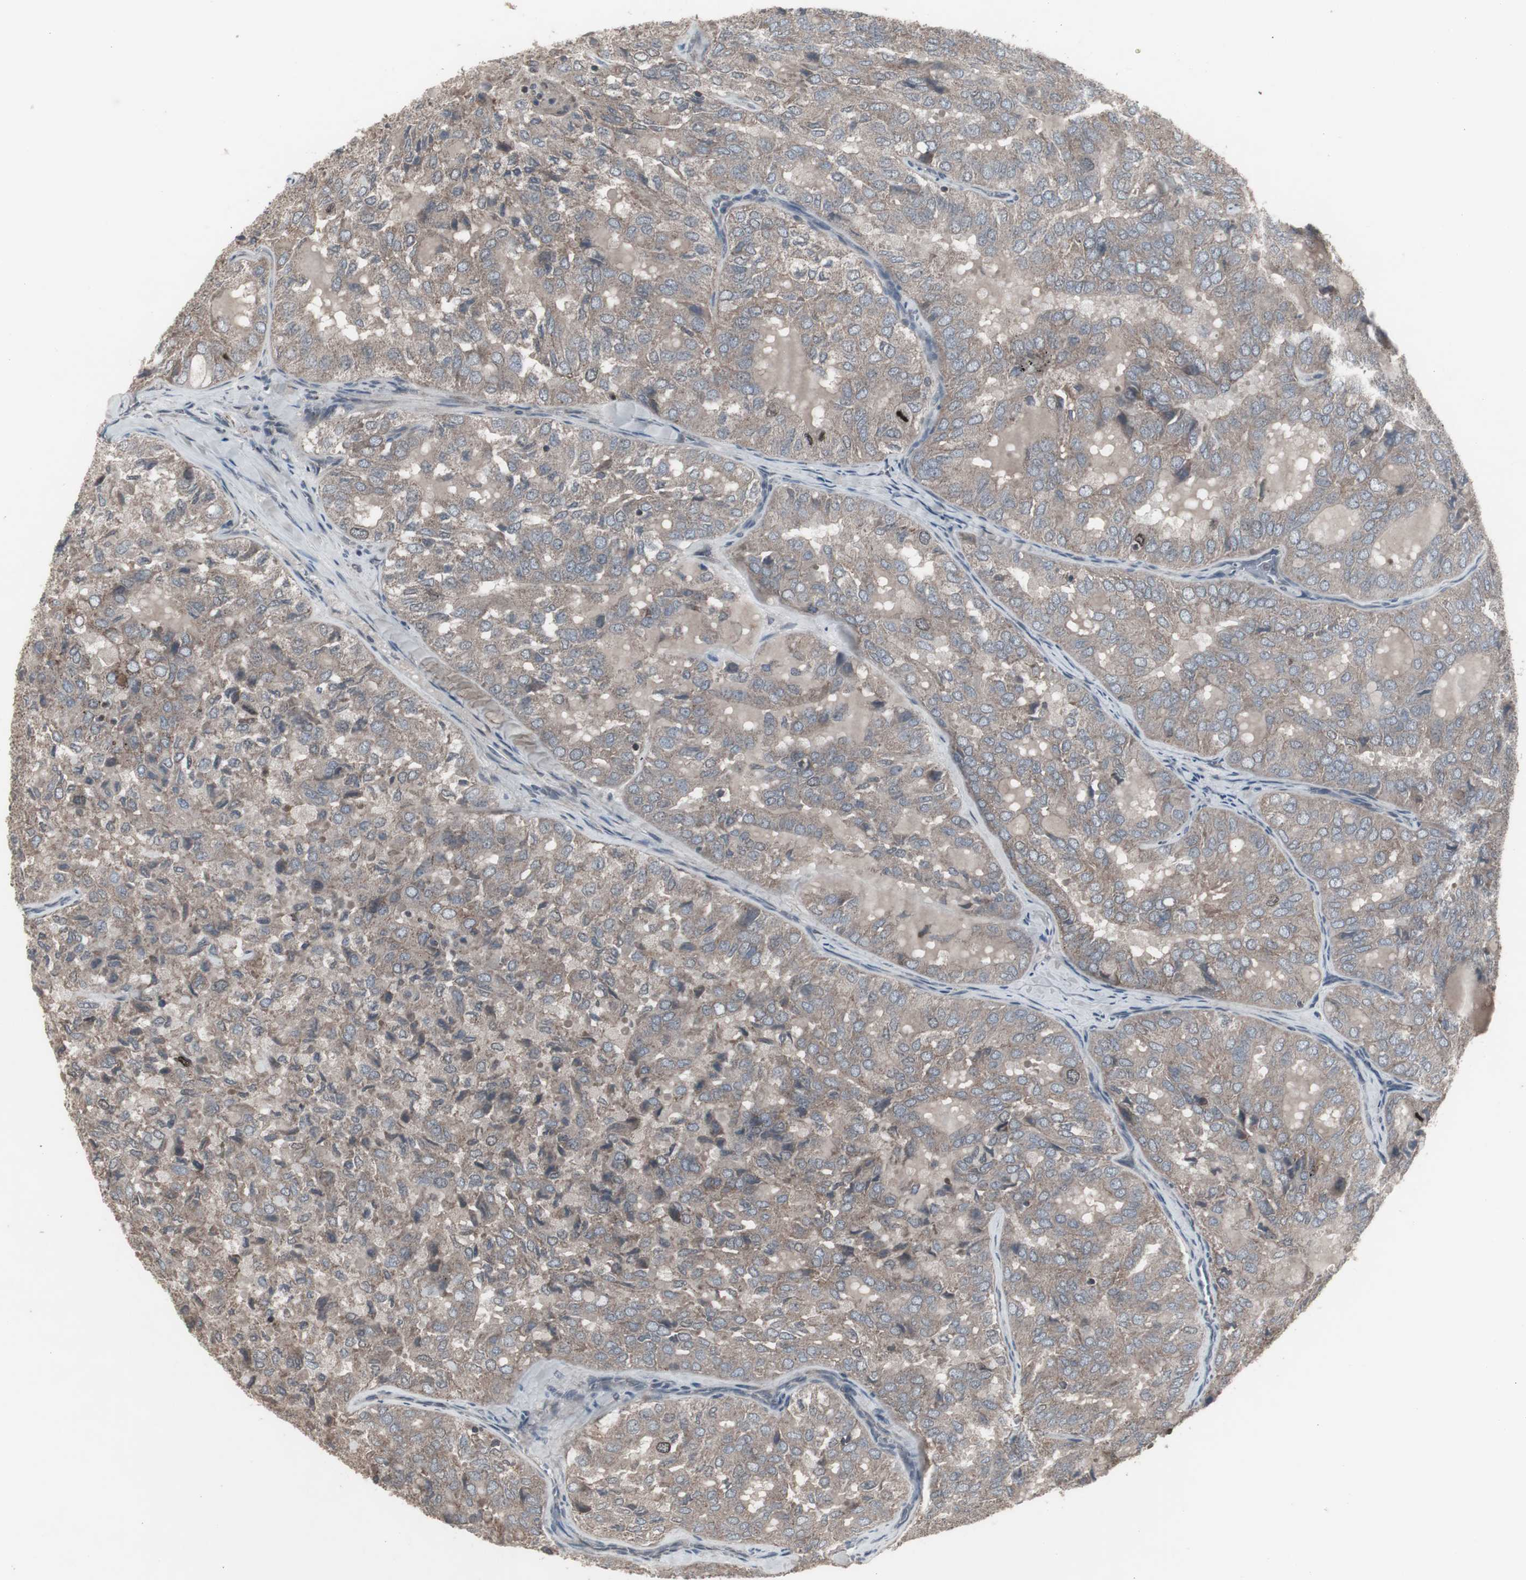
{"staining": {"intensity": "weak", "quantity": "25%-75%", "location": "cytoplasmic/membranous"}, "tissue": "thyroid cancer", "cell_type": "Tumor cells", "image_type": "cancer", "snomed": [{"axis": "morphology", "description": "Follicular adenoma carcinoma, NOS"}, {"axis": "topography", "description": "Thyroid gland"}], "caption": "High-power microscopy captured an immunohistochemistry micrograph of thyroid cancer (follicular adenoma carcinoma), revealing weak cytoplasmic/membranous staining in approximately 25%-75% of tumor cells. (Stains: DAB (3,3'-diaminobenzidine) in brown, nuclei in blue, Microscopy: brightfield microscopy at high magnification).", "gene": "SSTR2", "patient": {"sex": "male", "age": 75}}